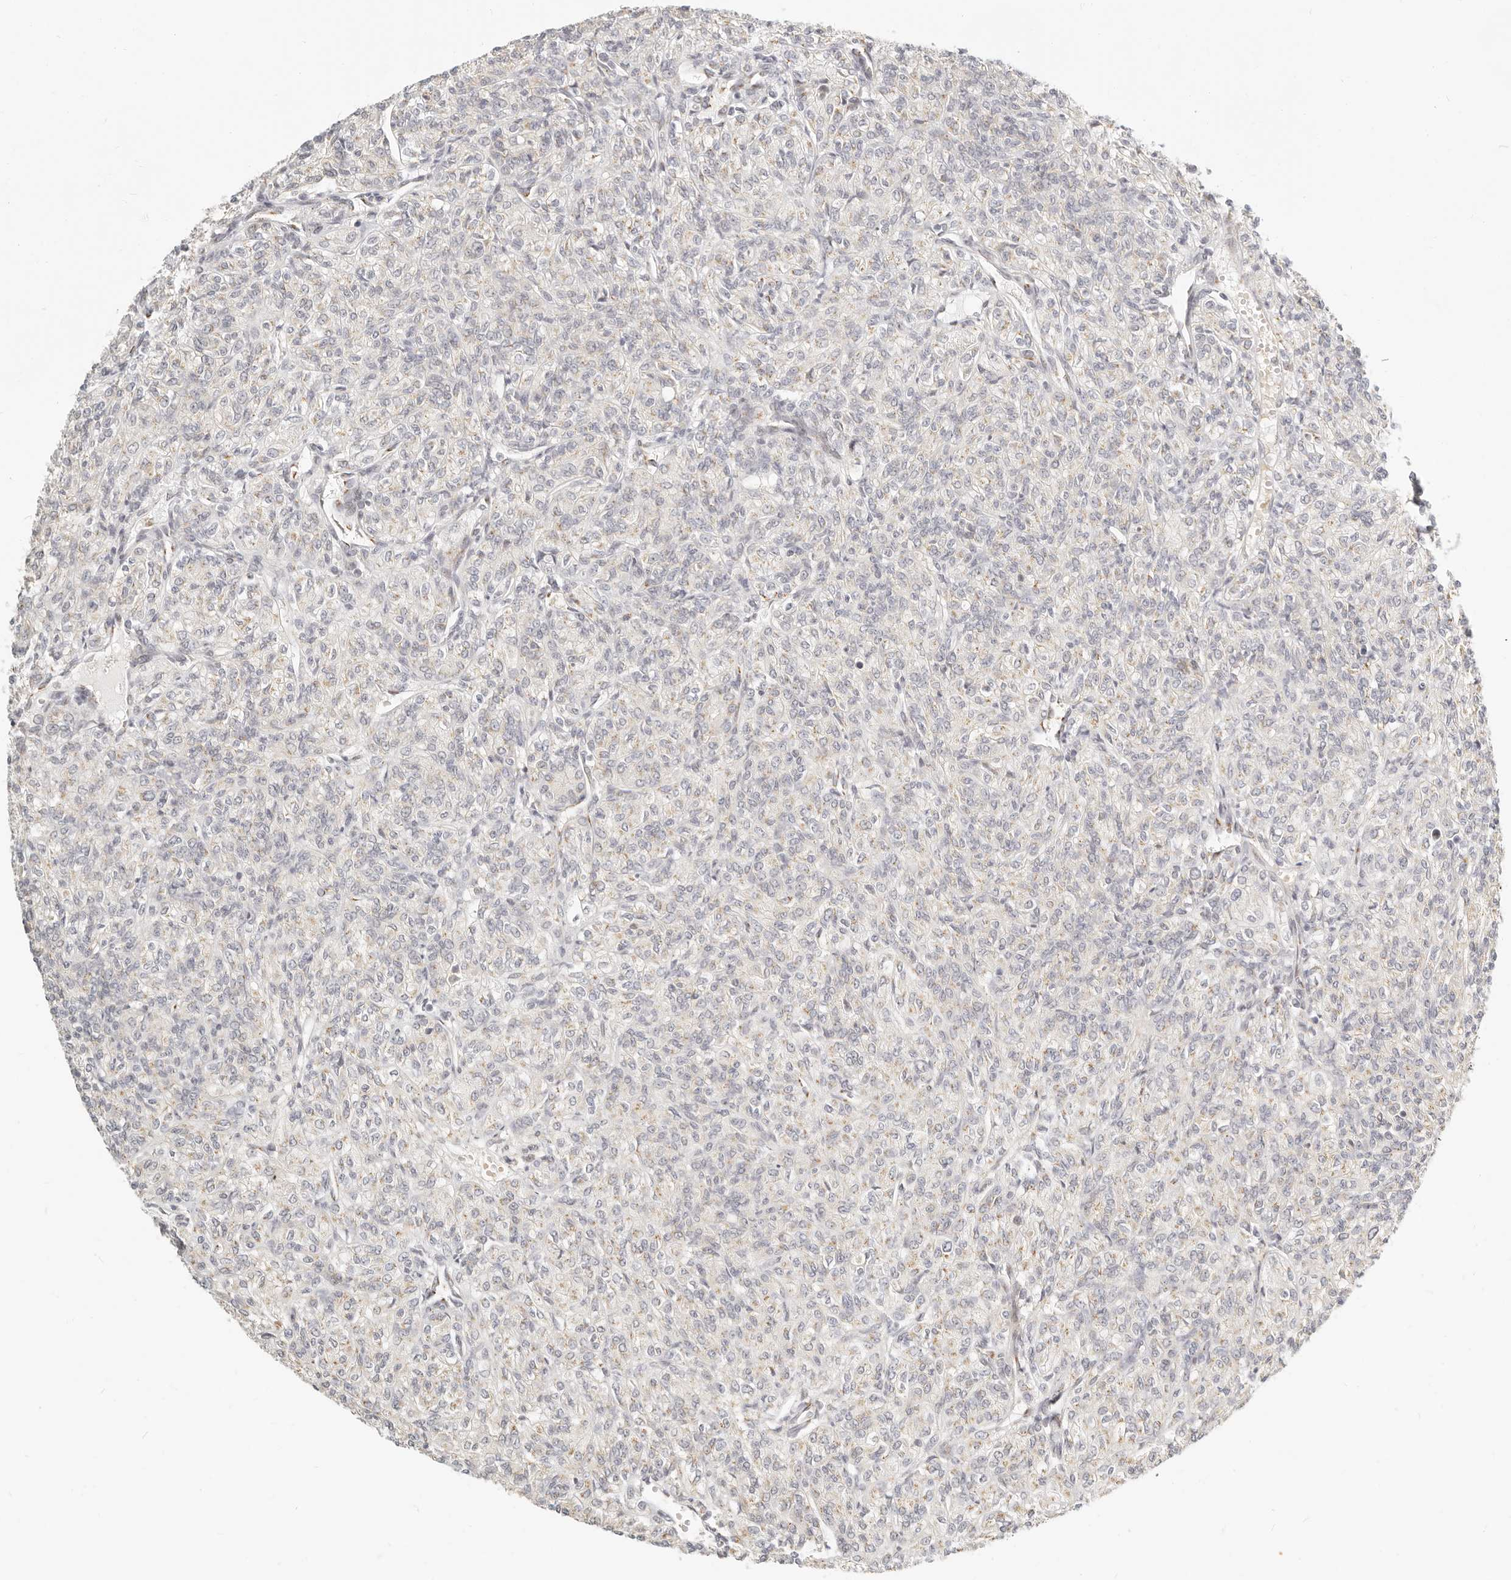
{"staining": {"intensity": "negative", "quantity": "none", "location": "none"}, "tissue": "renal cancer", "cell_type": "Tumor cells", "image_type": "cancer", "snomed": [{"axis": "morphology", "description": "Adenocarcinoma, NOS"}, {"axis": "topography", "description": "Kidney"}], "caption": "This image is of adenocarcinoma (renal) stained with immunohistochemistry to label a protein in brown with the nuclei are counter-stained blue. There is no positivity in tumor cells.", "gene": "FAM20B", "patient": {"sex": "male", "age": 77}}